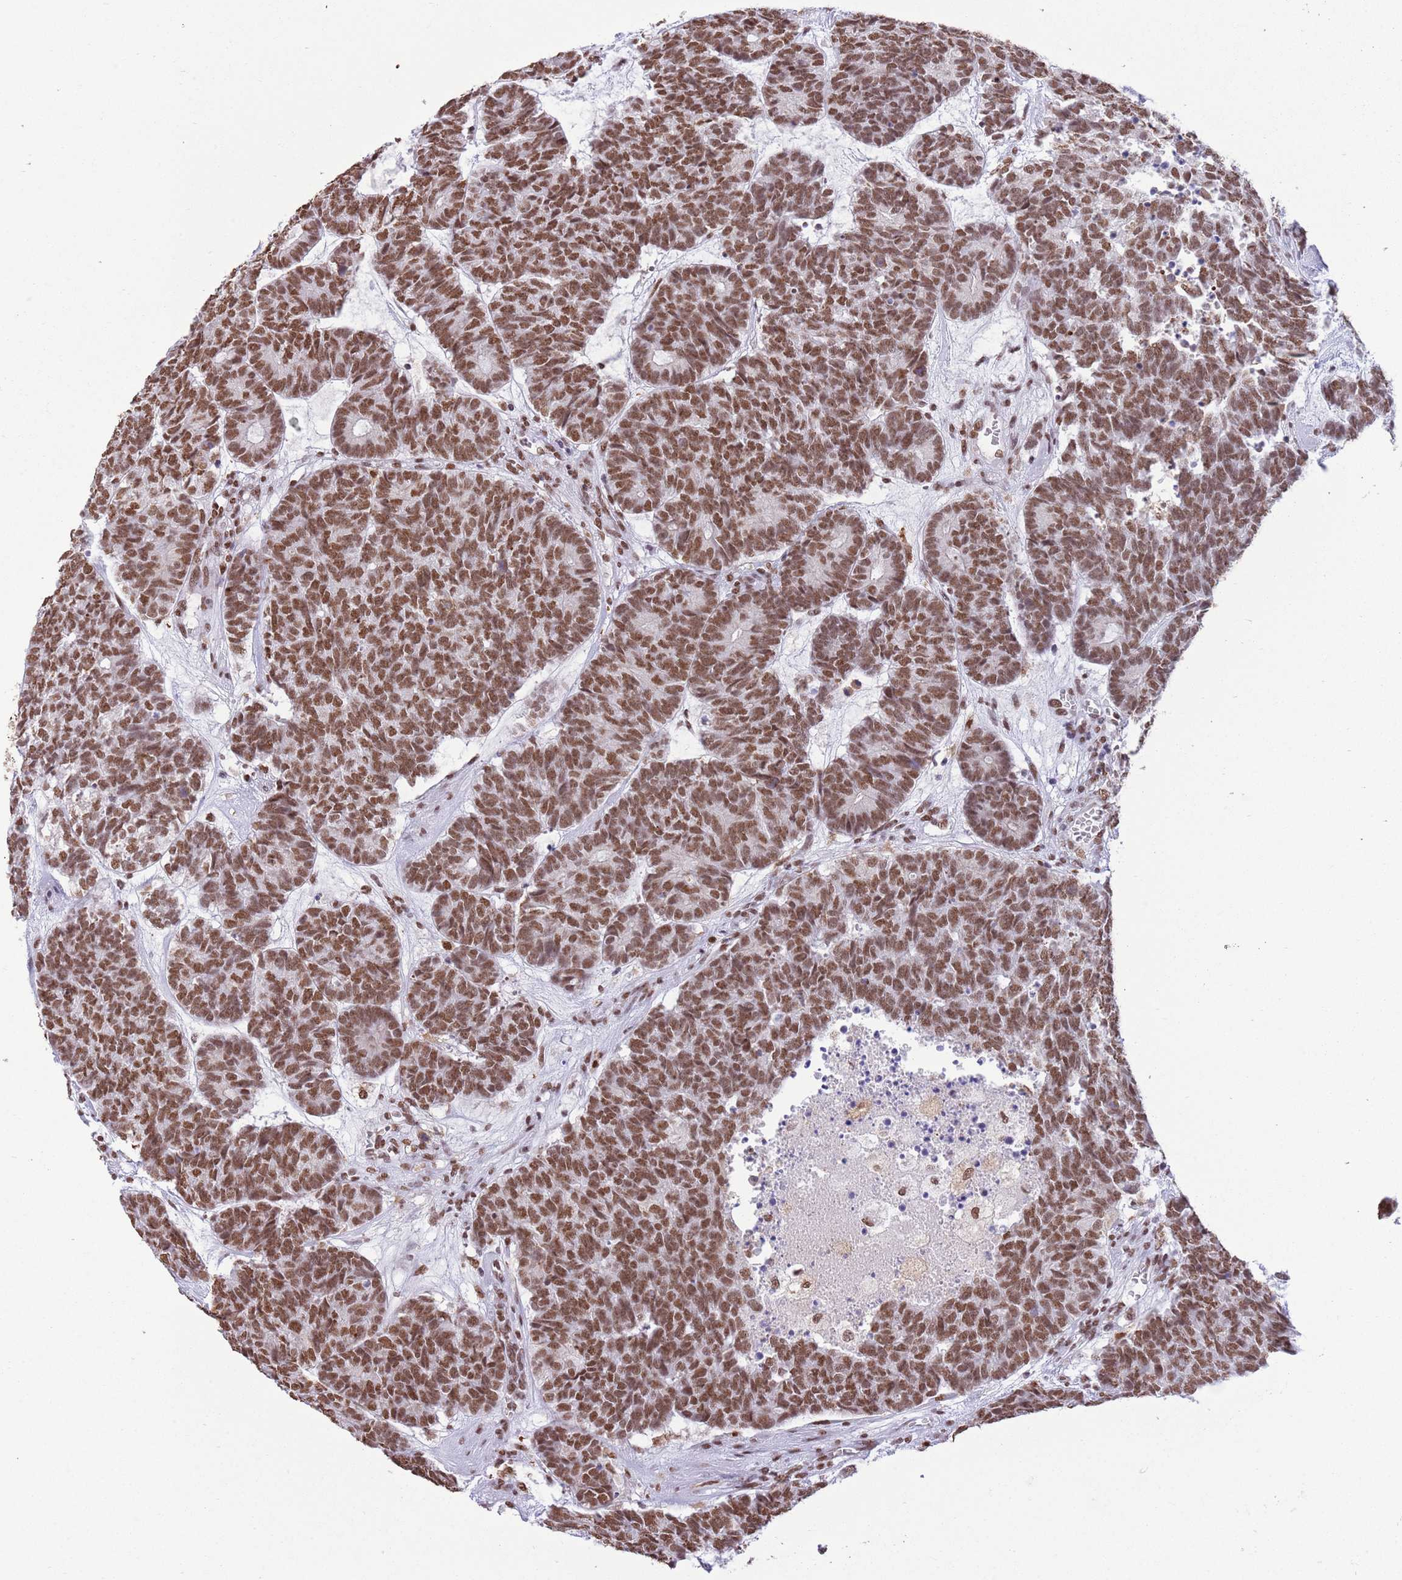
{"staining": {"intensity": "moderate", "quantity": ">75%", "location": "nuclear"}, "tissue": "head and neck cancer", "cell_type": "Tumor cells", "image_type": "cancer", "snomed": [{"axis": "morphology", "description": "Adenocarcinoma, NOS"}, {"axis": "topography", "description": "Head-Neck"}], "caption": "A brown stain labels moderate nuclear positivity of a protein in human head and neck cancer (adenocarcinoma) tumor cells.", "gene": "TRIM32", "patient": {"sex": "female", "age": 81}}